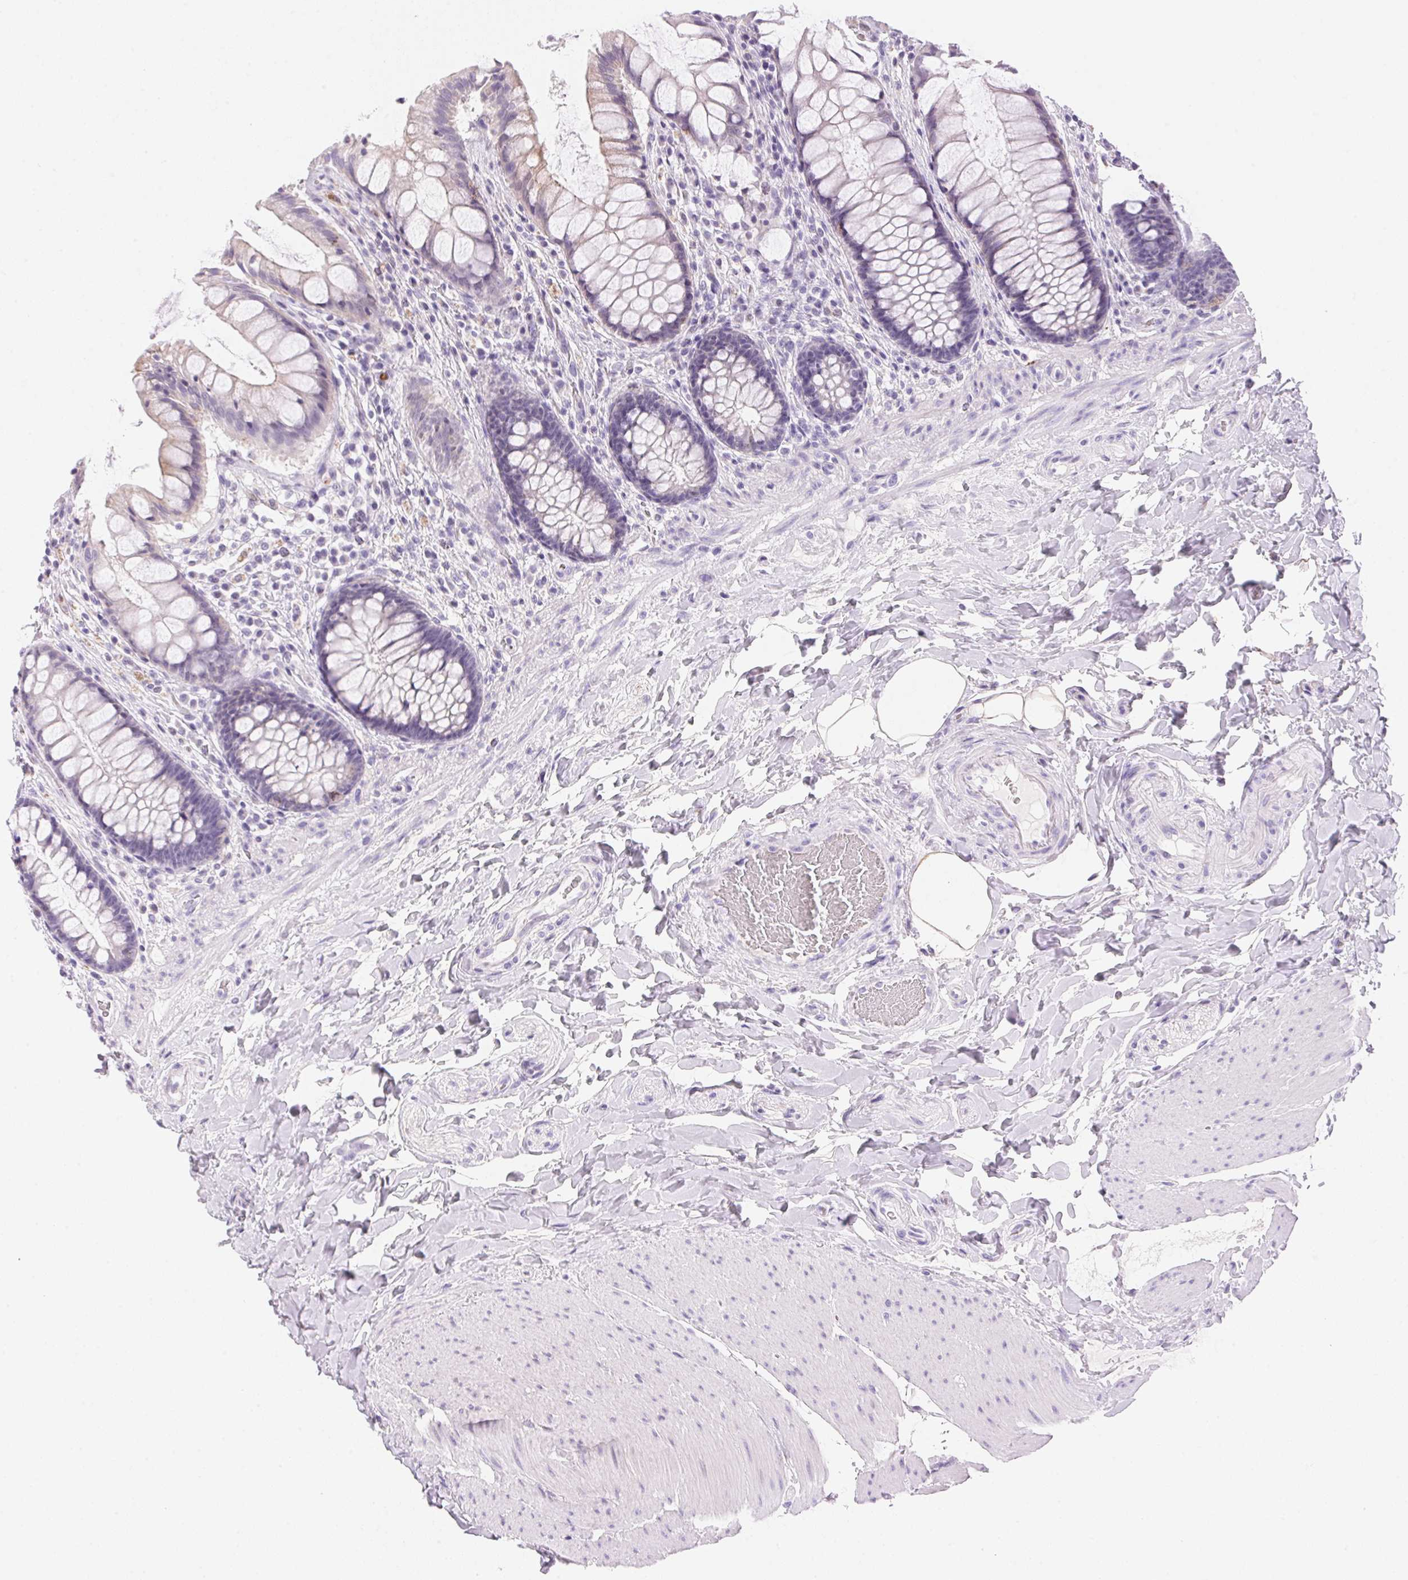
{"staining": {"intensity": "negative", "quantity": "none", "location": "none"}, "tissue": "rectum", "cell_type": "Glandular cells", "image_type": "normal", "snomed": [{"axis": "morphology", "description": "Normal tissue, NOS"}, {"axis": "topography", "description": "Rectum"}], "caption": "Immunohistochemistry (IHC) histopathology image of normal human rectum stained for a protein (brown), which exhibits no expression in glandular cells.", "gene": "TEKT1", "patient": {"sex": "female", "age": 58}}